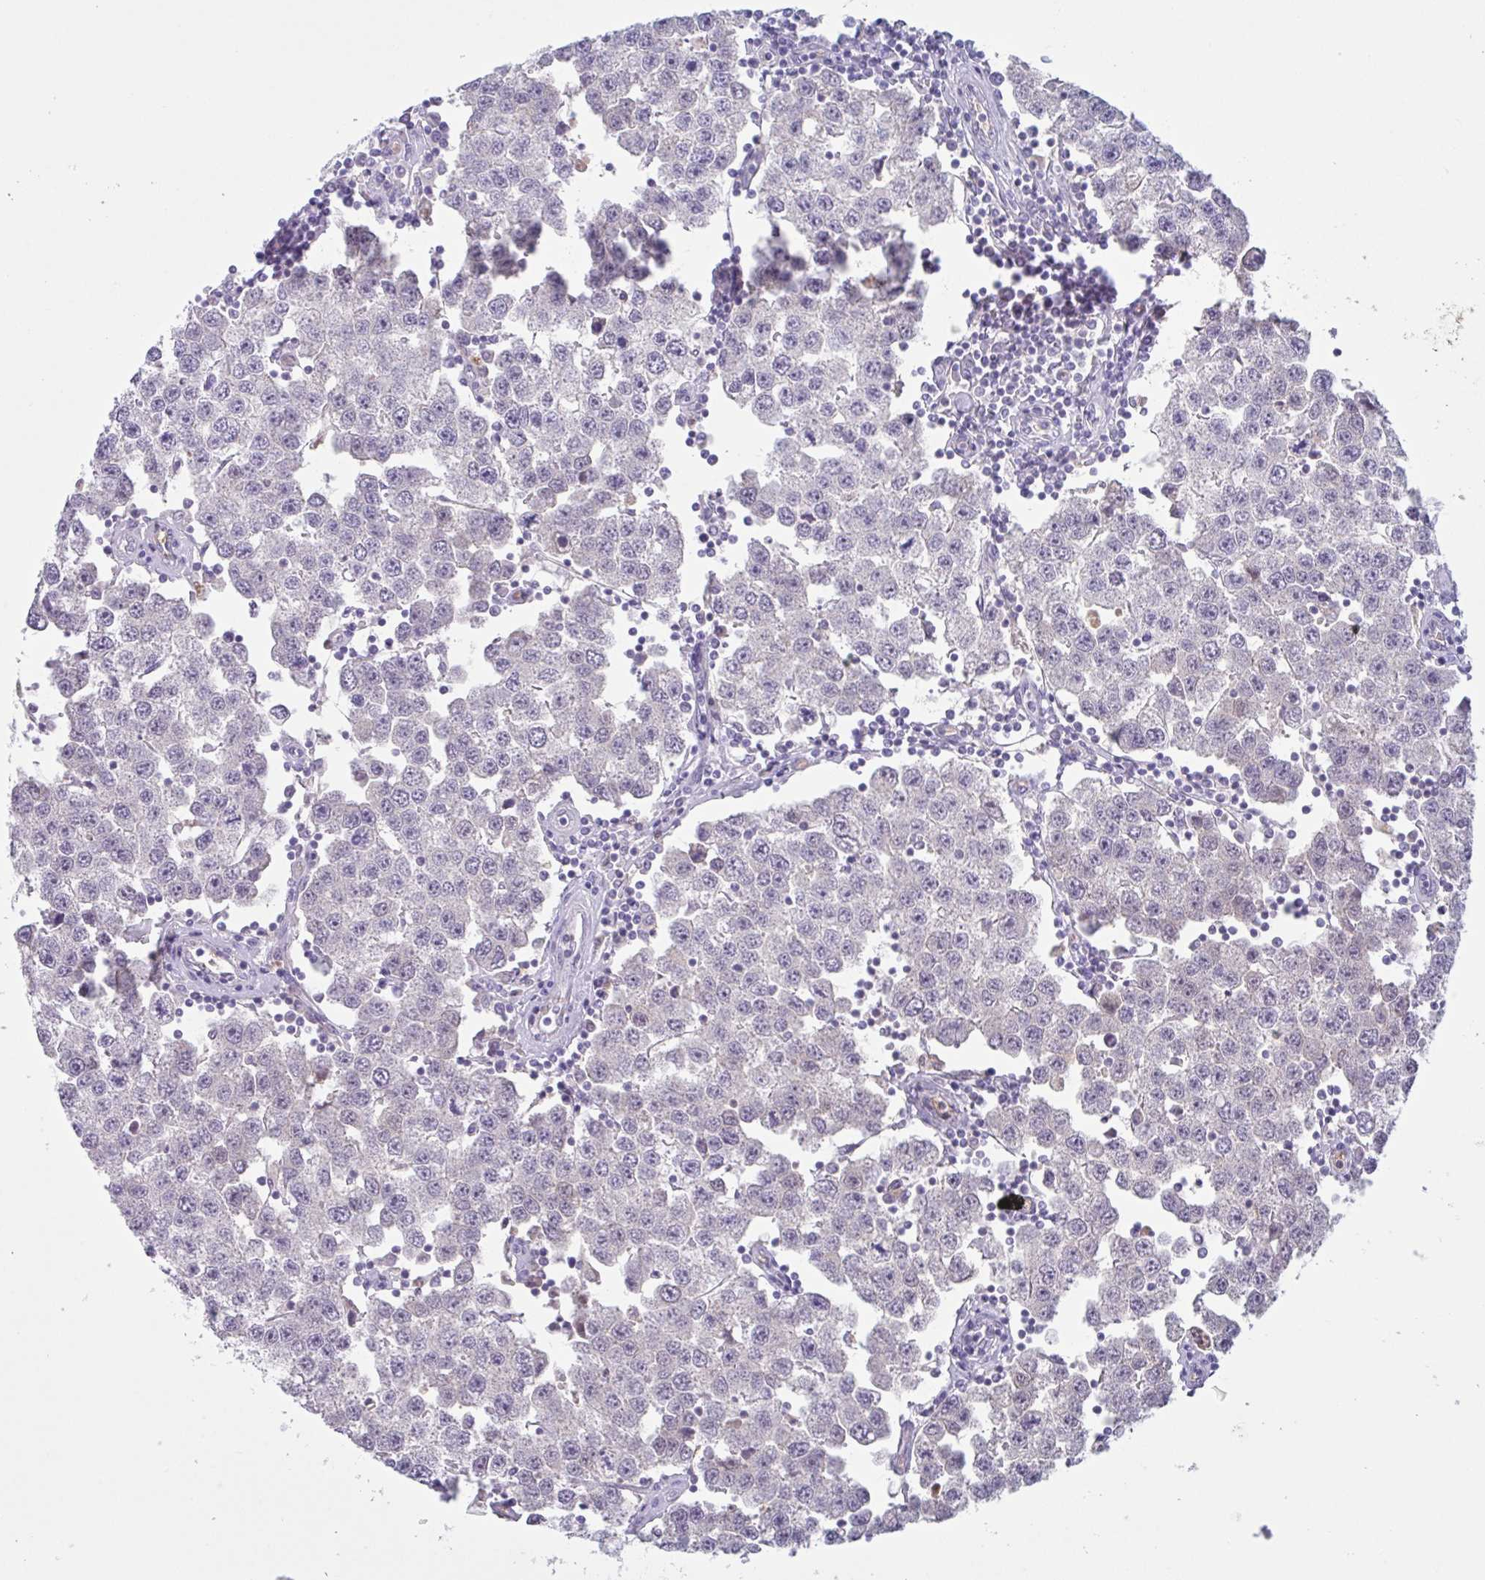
{"staining": {"intensity": "negative", "quantity": "none", "location": "none"}, "tissue": "testis cancer", "cell_type": "Tumor cells", "image_type": "cancer", "snomed": [{"axis": "morphology", "description": "Seminoma, NOS"}, {"axis": "topography", "description": "Testis"}], "caption": "DAB (3,3'-diaminobenzidine) immunohistochemical staining of testis cancer (seminoma) shows no significant expression in tumor cells.", "gene": "RHAG", "patient": {"sex": "male", "age": 34}}